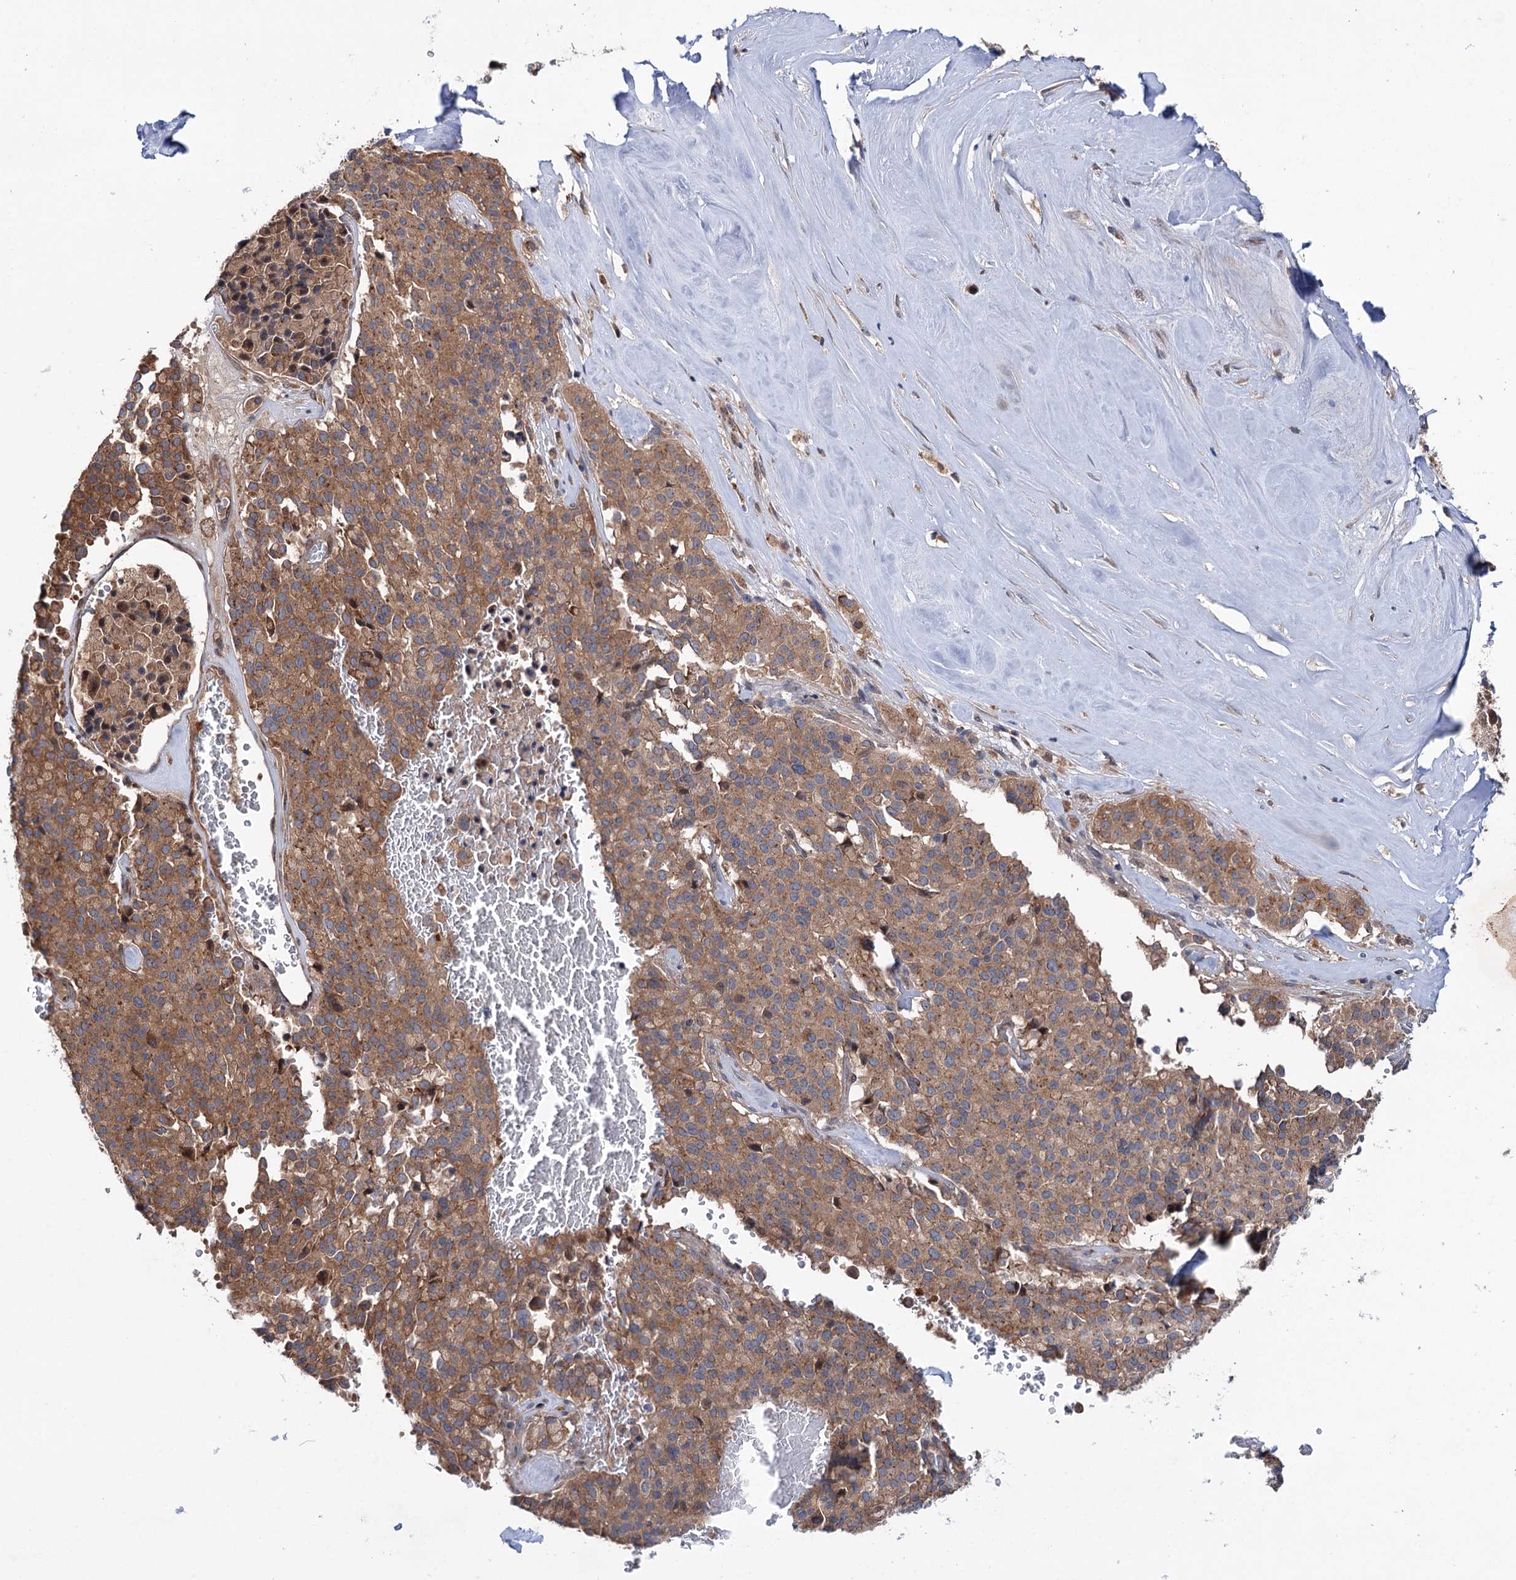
{"staining": {"intensity": "moderate", "quantity": ">75%", "location": "cytoplasmic/membranous"}, "tissue": "pancreatic cancer", "cell_type": "Tumor cells", "image_type": "cancer", "snomed": [{"axis": "morphology", "description": "Adenocarcinoma, NOS"}, {"axis": "topography", "description": "Pancreas"}], "caption": "Tumor cells reveal medium levels of moderate cytoplasmic/membranous staining in about >75% of cells in pancreatic cancer (adenocarcinoma).", "gene": "PTPN3", "patient": {"sex": "male", "age": 65}}